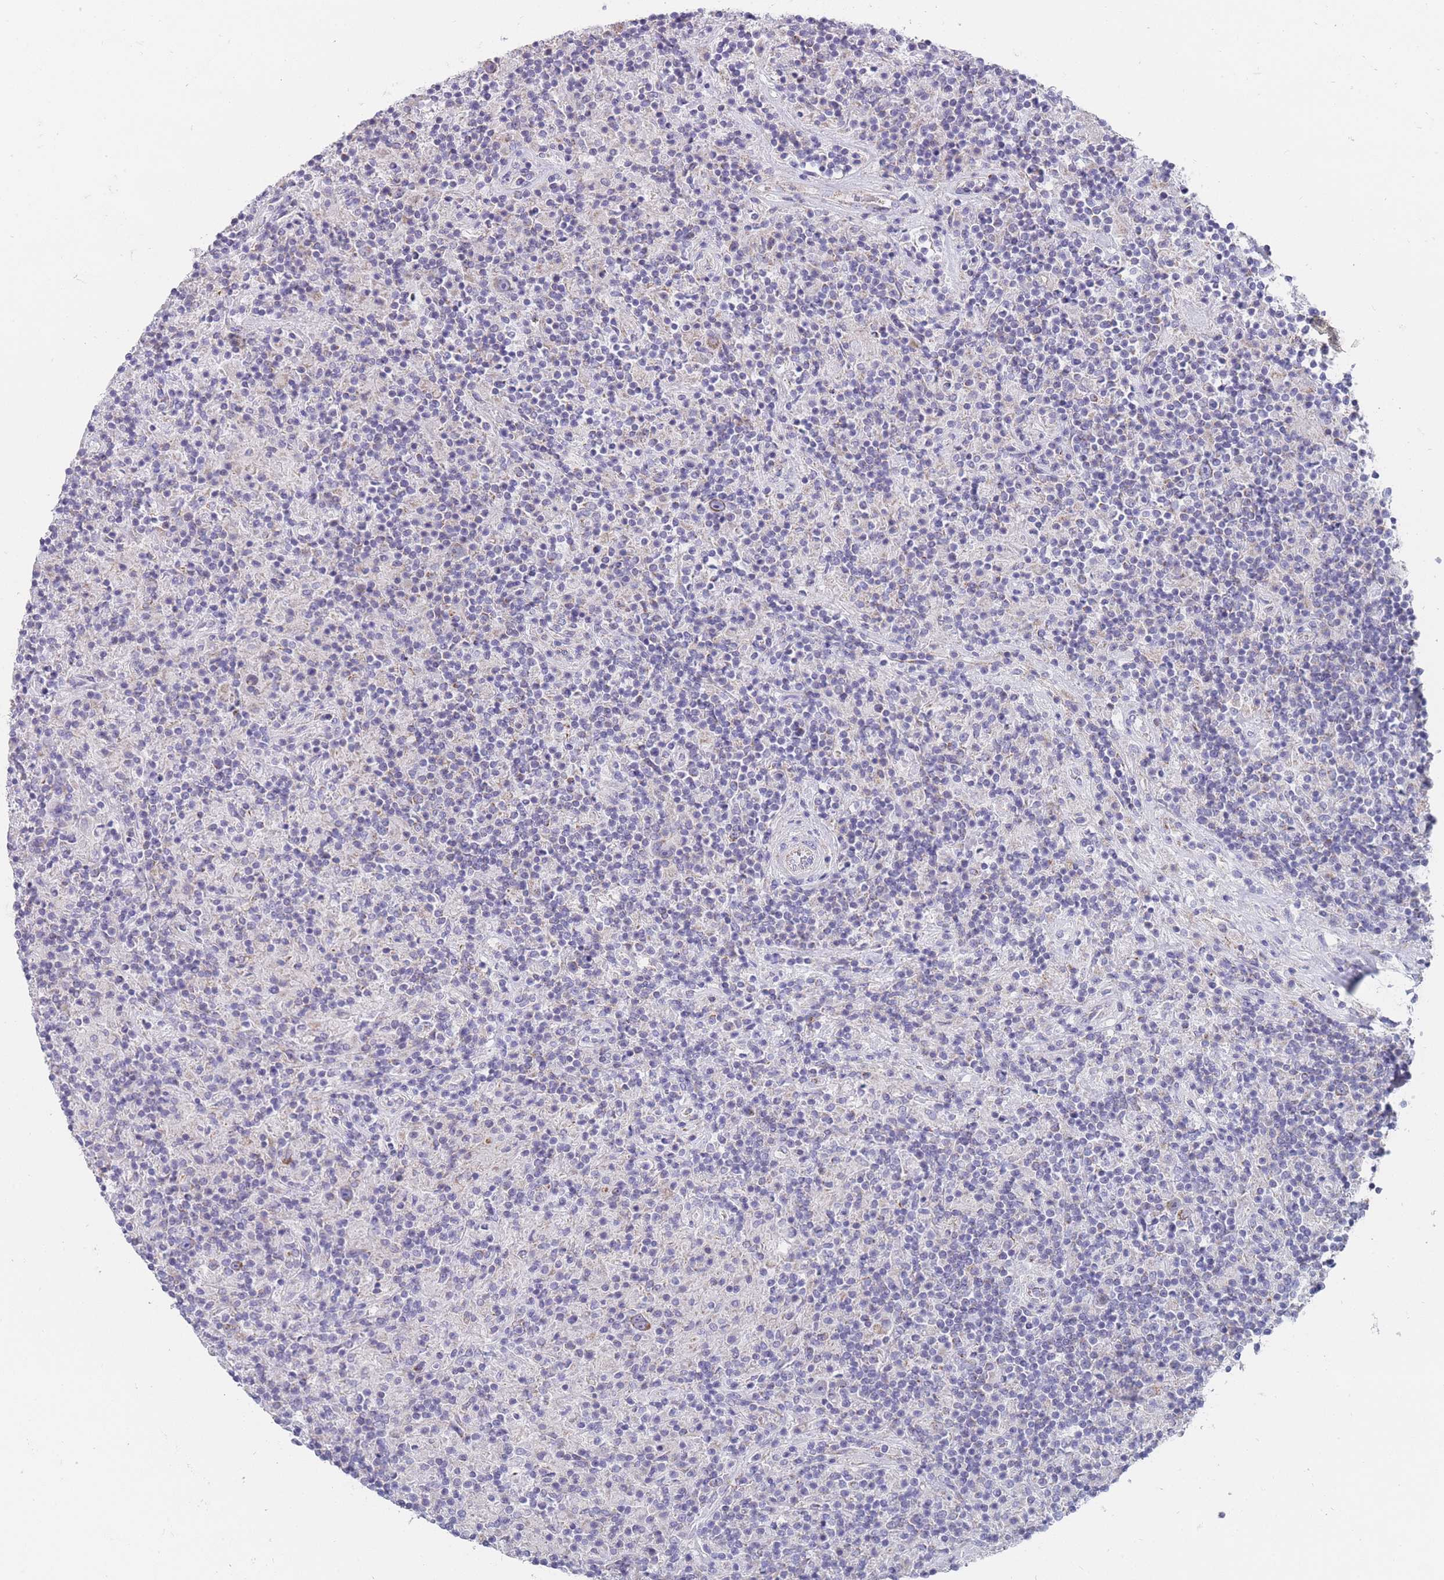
{"staining": {"intensity": "moderate", "quantity": "25%-75%", "location": "cytoplasmic/membranous"}, "tissue": "lymphoma", "cell_type": "Tumor cells", "image_type": "cancer", "snomed": [{"axis": "morphology", "description": "Hodgkin's disease, NOS"}, {"axis": "topography", "description": "Lymph node"}], "caption": "Moderate cytoplasmic/membranous protein positivity is identified in about 25%-75% of tumor cells in Hodgkin's disease. (IHC, brightfield microscopy, high magnification).", "gene": "MRPS14", "patient": {"sex": "male", "age": 70}}